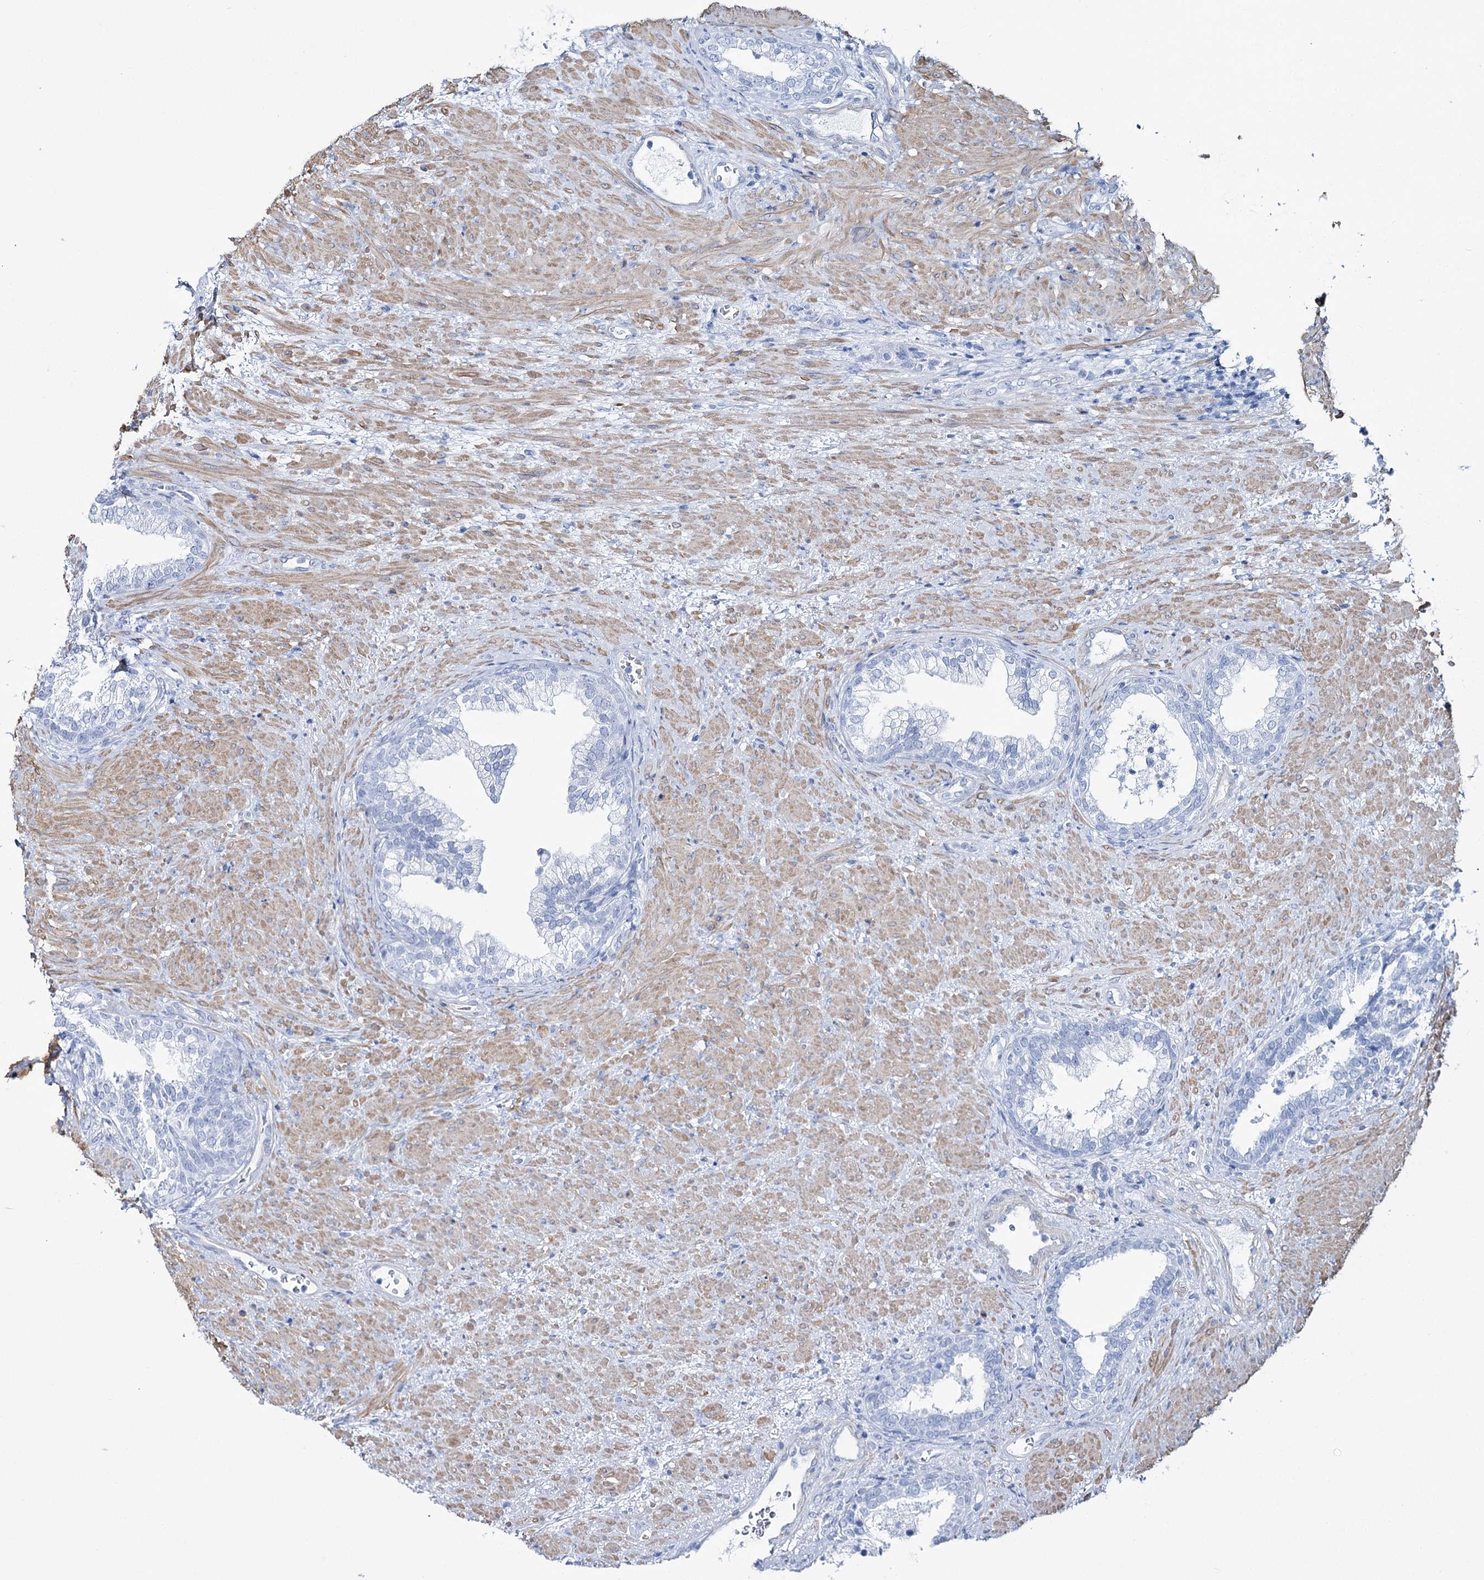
{"staining": {"intensity": "negative", "quantity": "none", "location": "none"}, "tissue": "prostate", "cell_type": "Glandular cells", "image_type": "normal", "snomed": [{"axis": "morphology", "description": "Normal tissue, NOS"}, {"axis": "topography", "description": "Prostate"}], "caption": "The photomicrograph exhibits no significant positivity in glandular cells of prostate. (Immunohistochemistry, brightfield microscopy, high magnification).", "gene": "CSN3", "patient": {"sex": "male", "age": 76}}